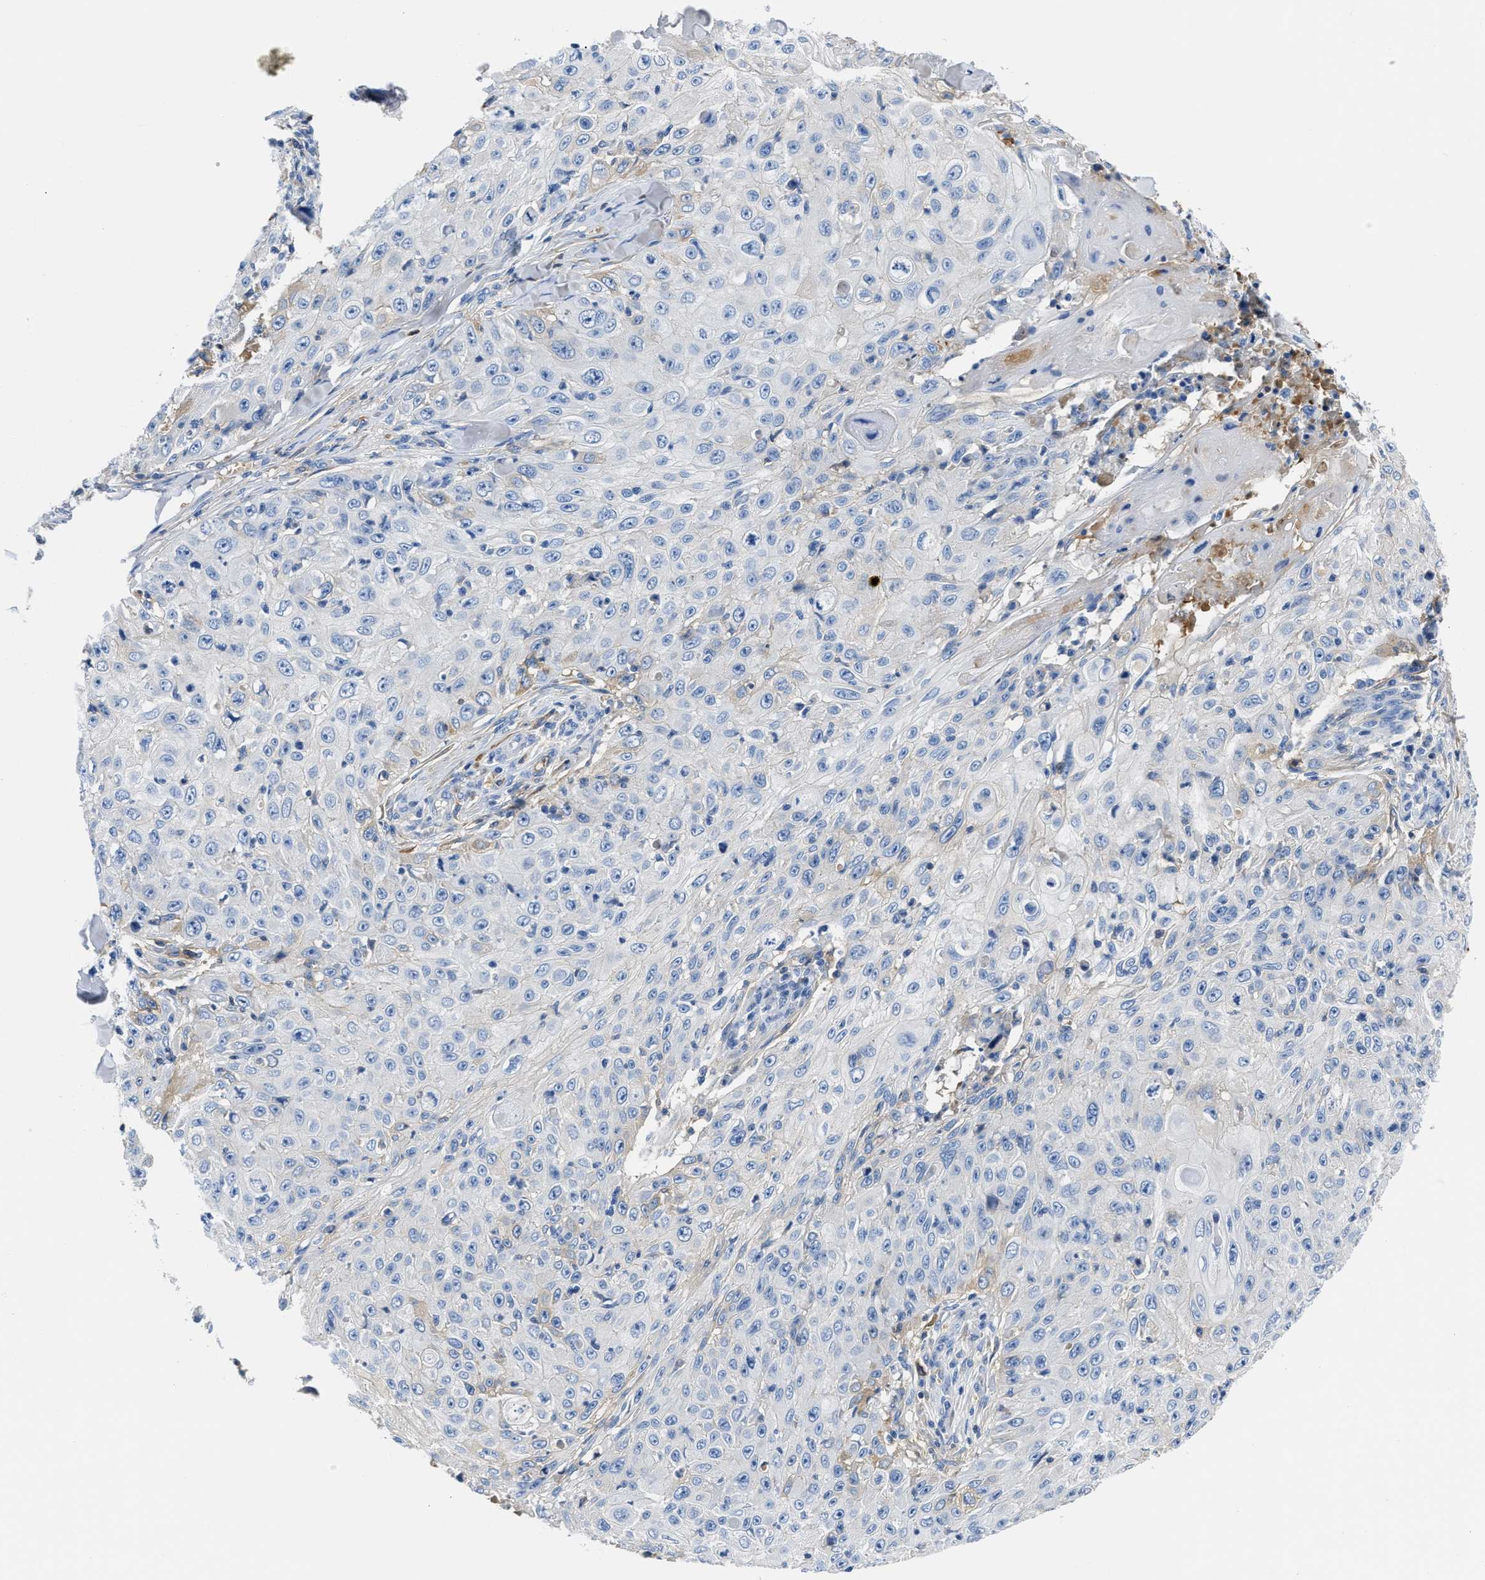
{"staining": {"intensity": "negative", "quantity": "none", "location": "none"}, "tissue": "skin cancer", "cell_type": "Tumor cells", "image_type": "cancer", "snomed": [{"axis": "morphology", "description": "Squamous cell carcinoma, NOS"}, {"axis": "topography", "description": "Skin"}], "caption": "Skin cancer (squamous cell carcinoma) was stained to show a protein in brown. There is no significant staining in tumor cells.", "gene": "GC", "patient": {"sex": "male", "age": 86}}